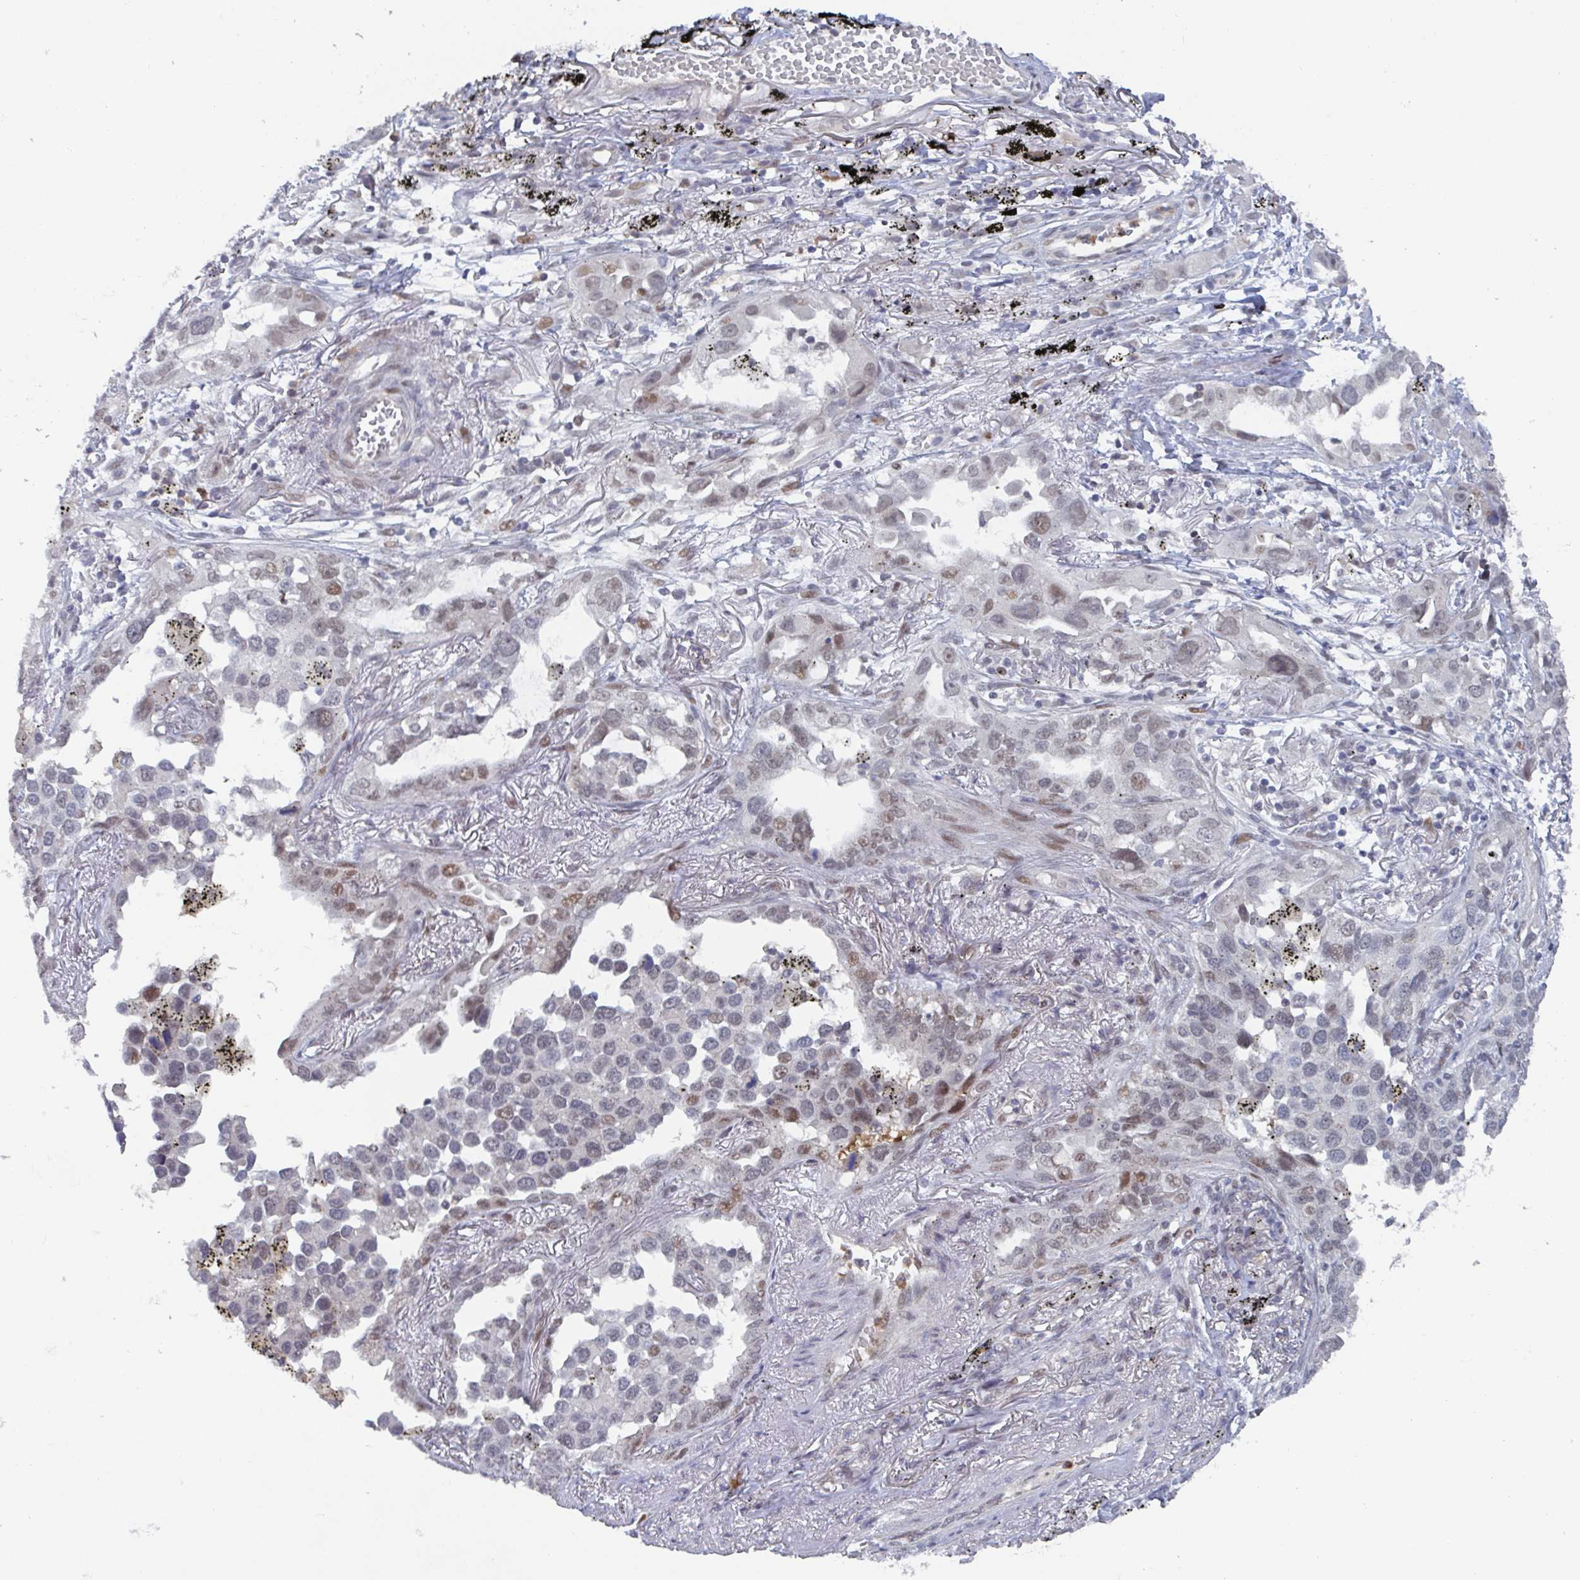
{"staining": {"intensity": "moderate", "quantity": "25%-75%", "location": "nuclear"}, "tissue": "lung cancer", "cell_type": "Tumor cells", "image_type": "cancer", "snomed": [{"axis": "morphology", "description": "Adenocarcinoma, NOS"}, {"axis": "topography", "description": "Lung"}], "caption": "Lung cancer (adenocarcinoma) stained with DAB immunohistochemistry (IHC) shows medium levels of moderate nuclear expression in approximately 25%-75% of tumor cells.", "gene": "RNF212", "patient": {"sex": "male", "age": 67}}